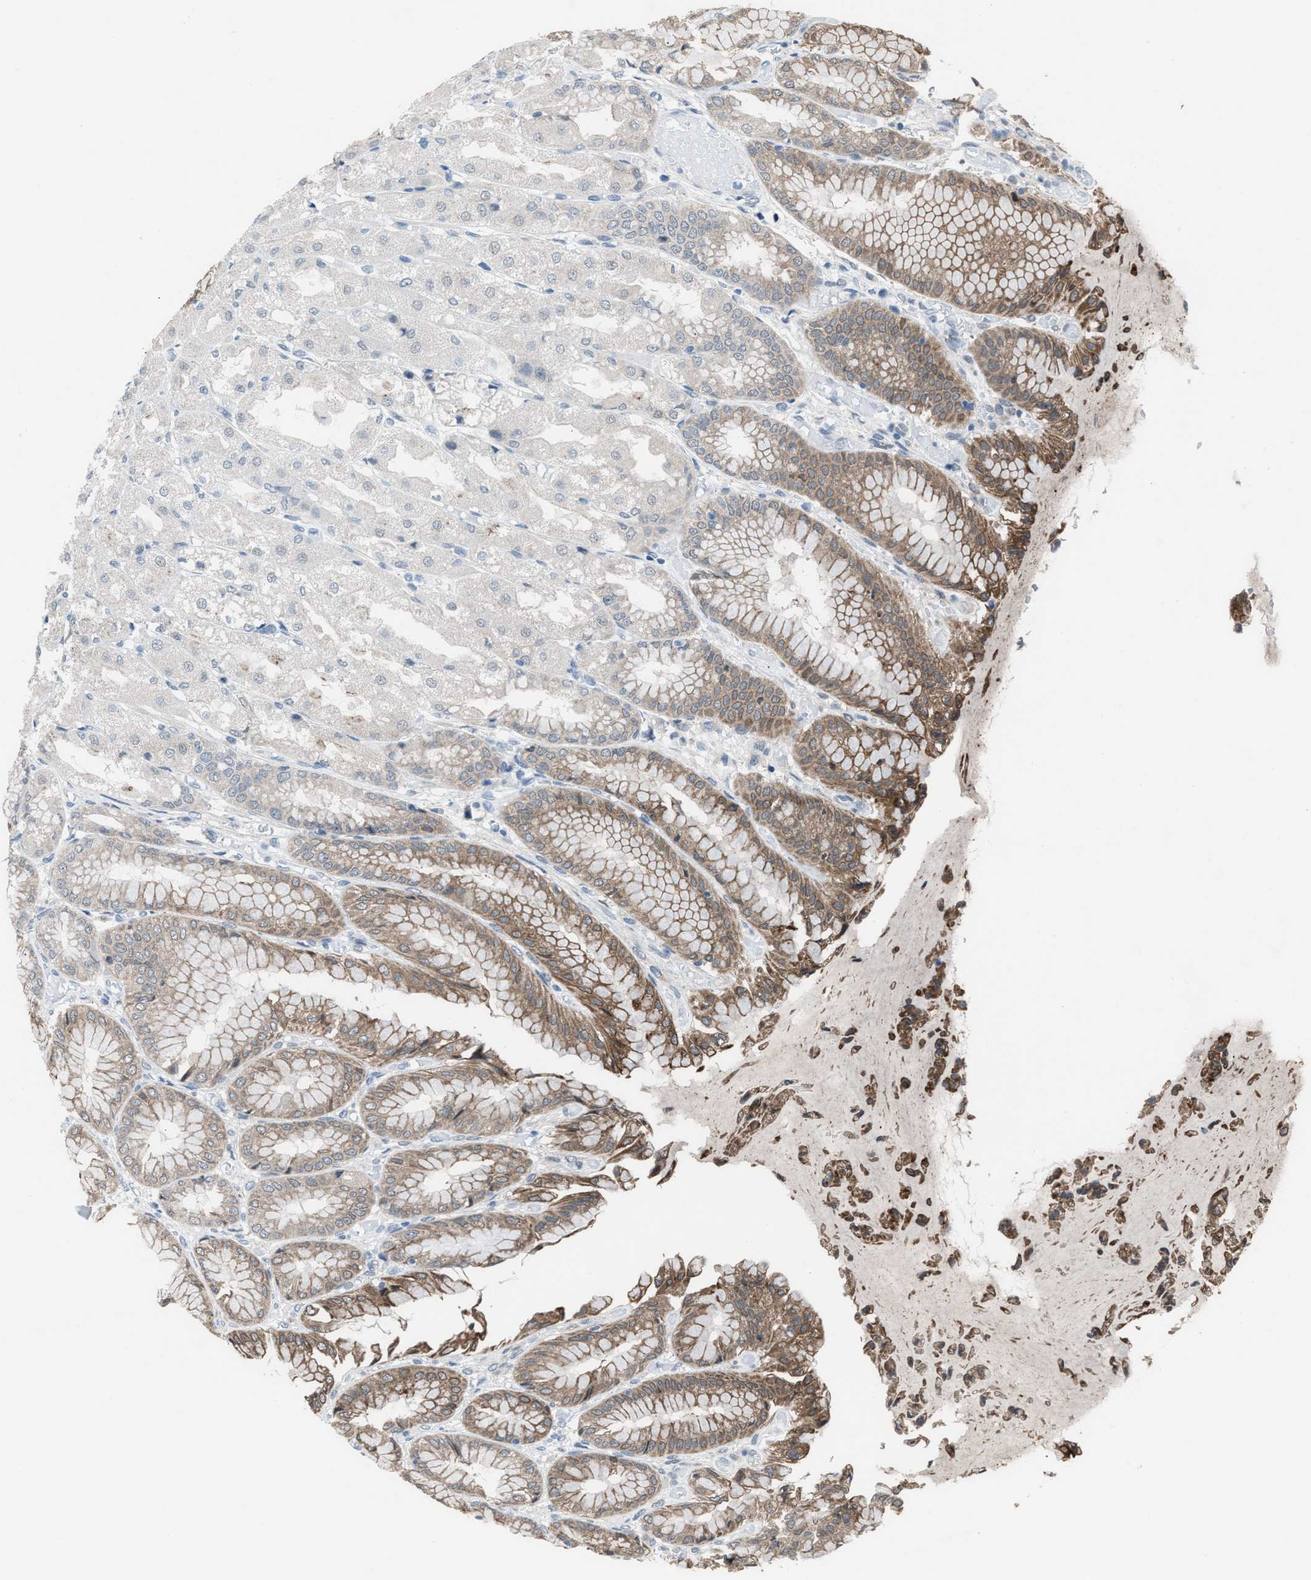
{"staining": {"intensity": "moderate", "quantity": "25%-75%", "location": "cytoplasmic/membranous"}, "tissue": "stomach", "cell_type": "Glandular cells", "image_type": "normal", "snomed": [{"axis": "morphology", "description": "Normal tissue, NOS"}, {"axis": "topography", "description": "Stomach, upper"}], "caption": "IHC (DAB (3,3'-diaminobenzidine)) staining of normal human stomach shows moderate cytoplasmic/membranous protein staining in approximately 25%-75% of glandular cells.", "gene": "ANAPC11", "patient": {"sex": "male", "age": 72}}